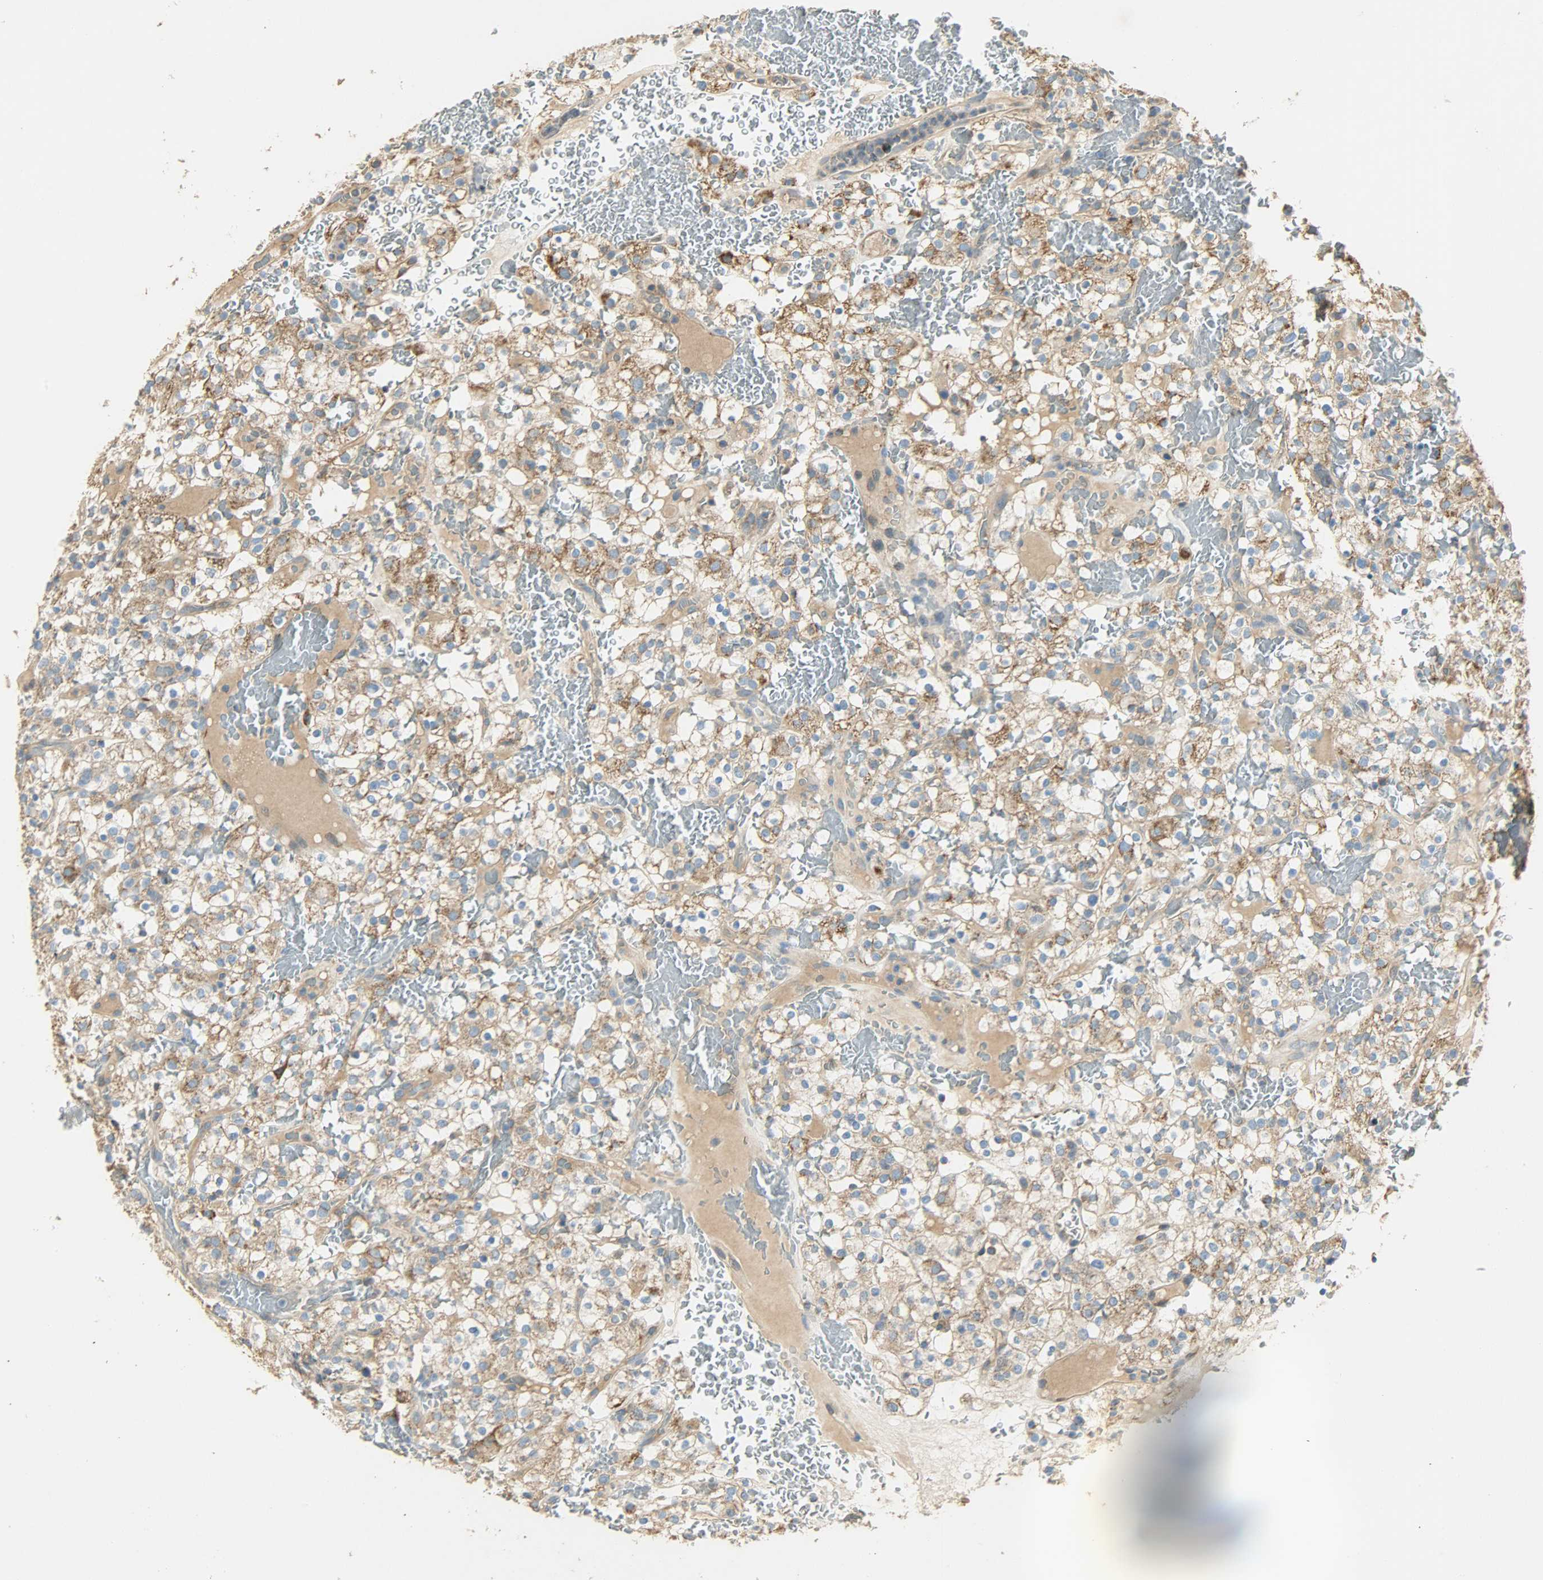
{"staining": {"intensity": "moderate", "quantity": ">75%", "location": "cytoplasmic/membranous"}, "tissue": "renal cancer", "cell_type": "Tumor cells", "image_type": "cancer", "snomed": [{"axis": "morphology", "description": "Normal tissue, NOS"}, {"axis": "morphology", "description": "Adenocarcinoma, NOS"}, {"axis": "topography", "description": "Kidney"}], "caption": "Adenocarcinoma (renal) tissue demonstrates moderate cytoplasmic/membranous positivity in about >75% of tumor cells, visualized by immunohistochemistry. The protein is stained brown, and the nuclei are stained in blue (DAB (3,3'-diaminobenzidine) IHC with brightfield microscopy, high magnification).", "gene": "NNT", "patient": {"sex": "female", "age": 72}}